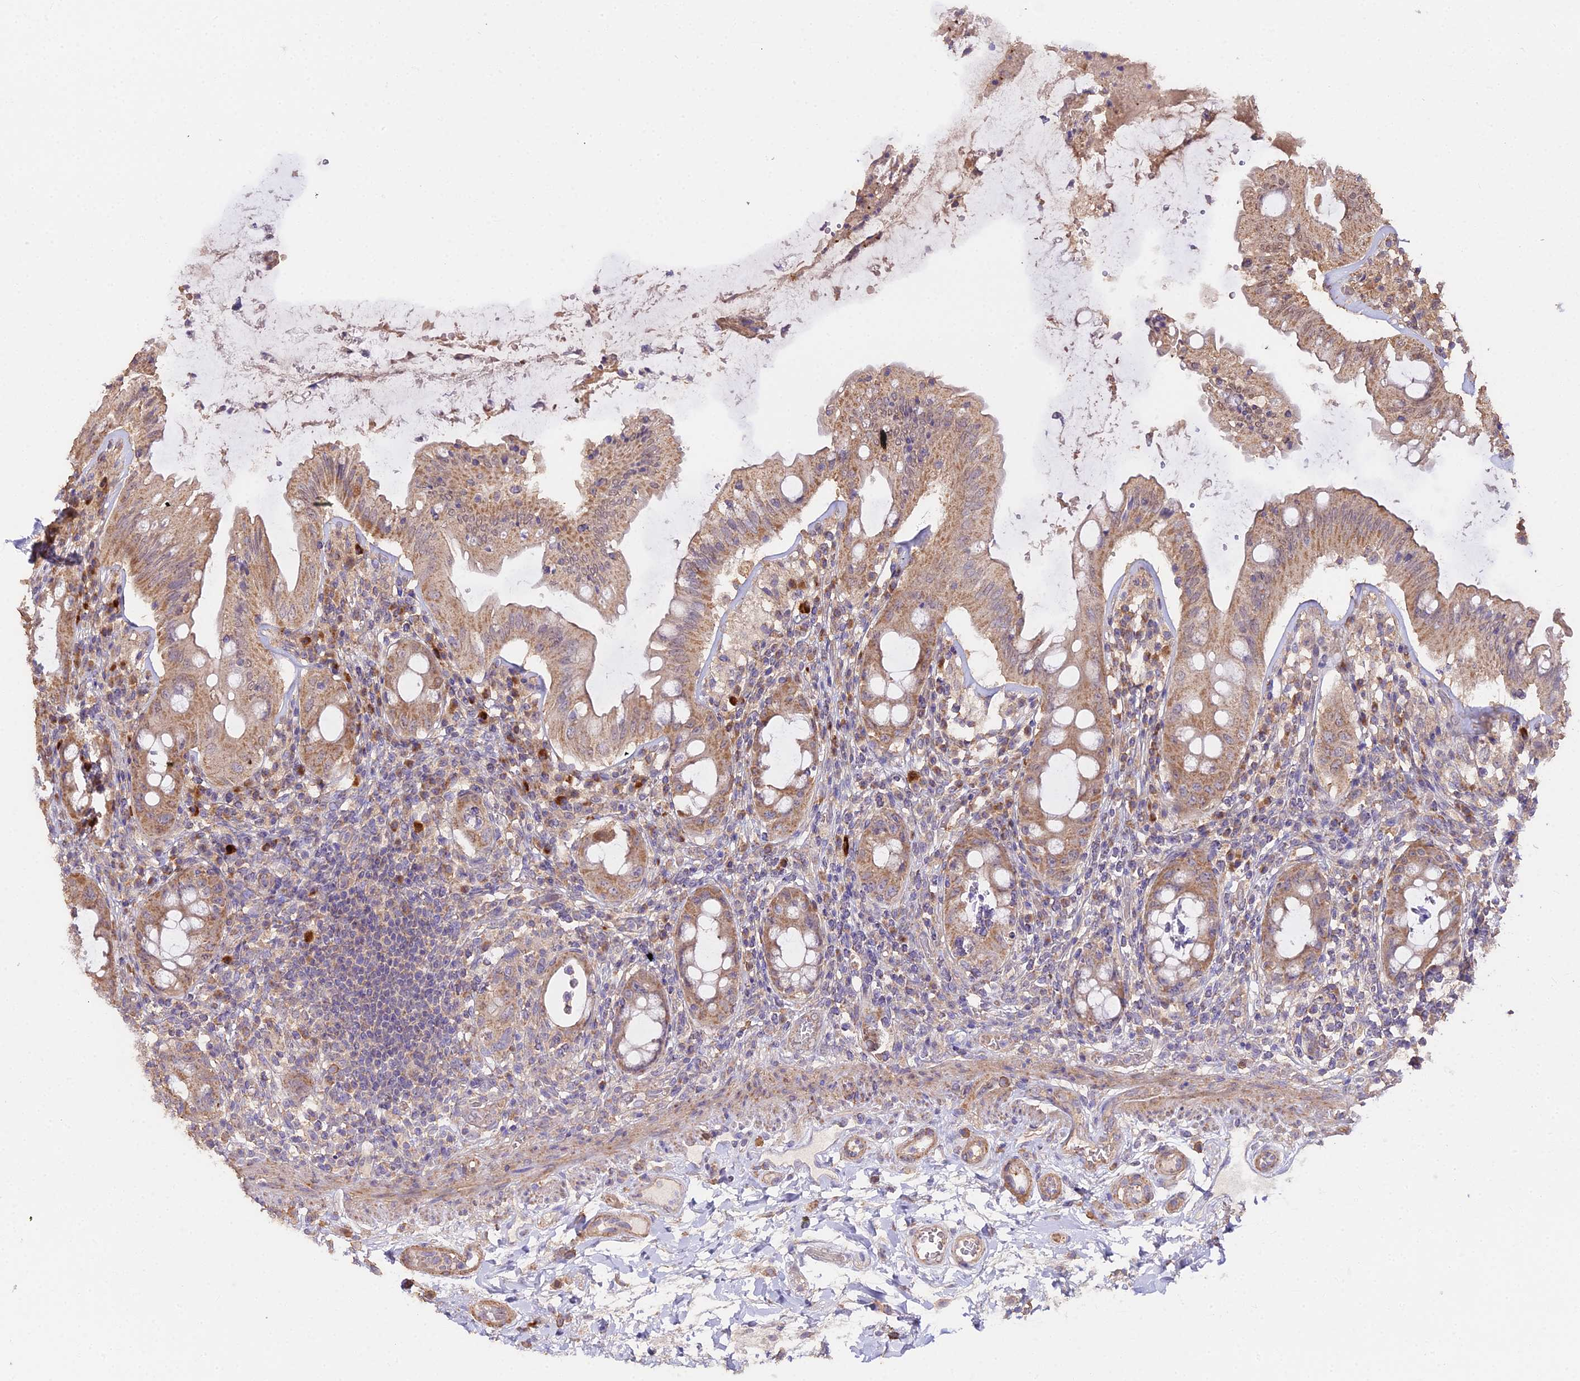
{"staining": {"intensity": "moderate", "quantity": ">75%", "location": "cytoplasmic/membranous"}, "tissue": "rectum", "cell_type": "Glandular cells", "image_type": "normal", "snomed": [{"axis": "morphology", "description": "Normal tissue, NOS"}, {"axis": "topography", "description": "Rectum"}], "caption": "Immunohistochemical staining of benign rectum displays medium levels of moderate cytoplasmic/membranous staining in approximately >75% of glandular cells.", "gene": "METTL13", "patient": {"sex": "female", "age": 57}}